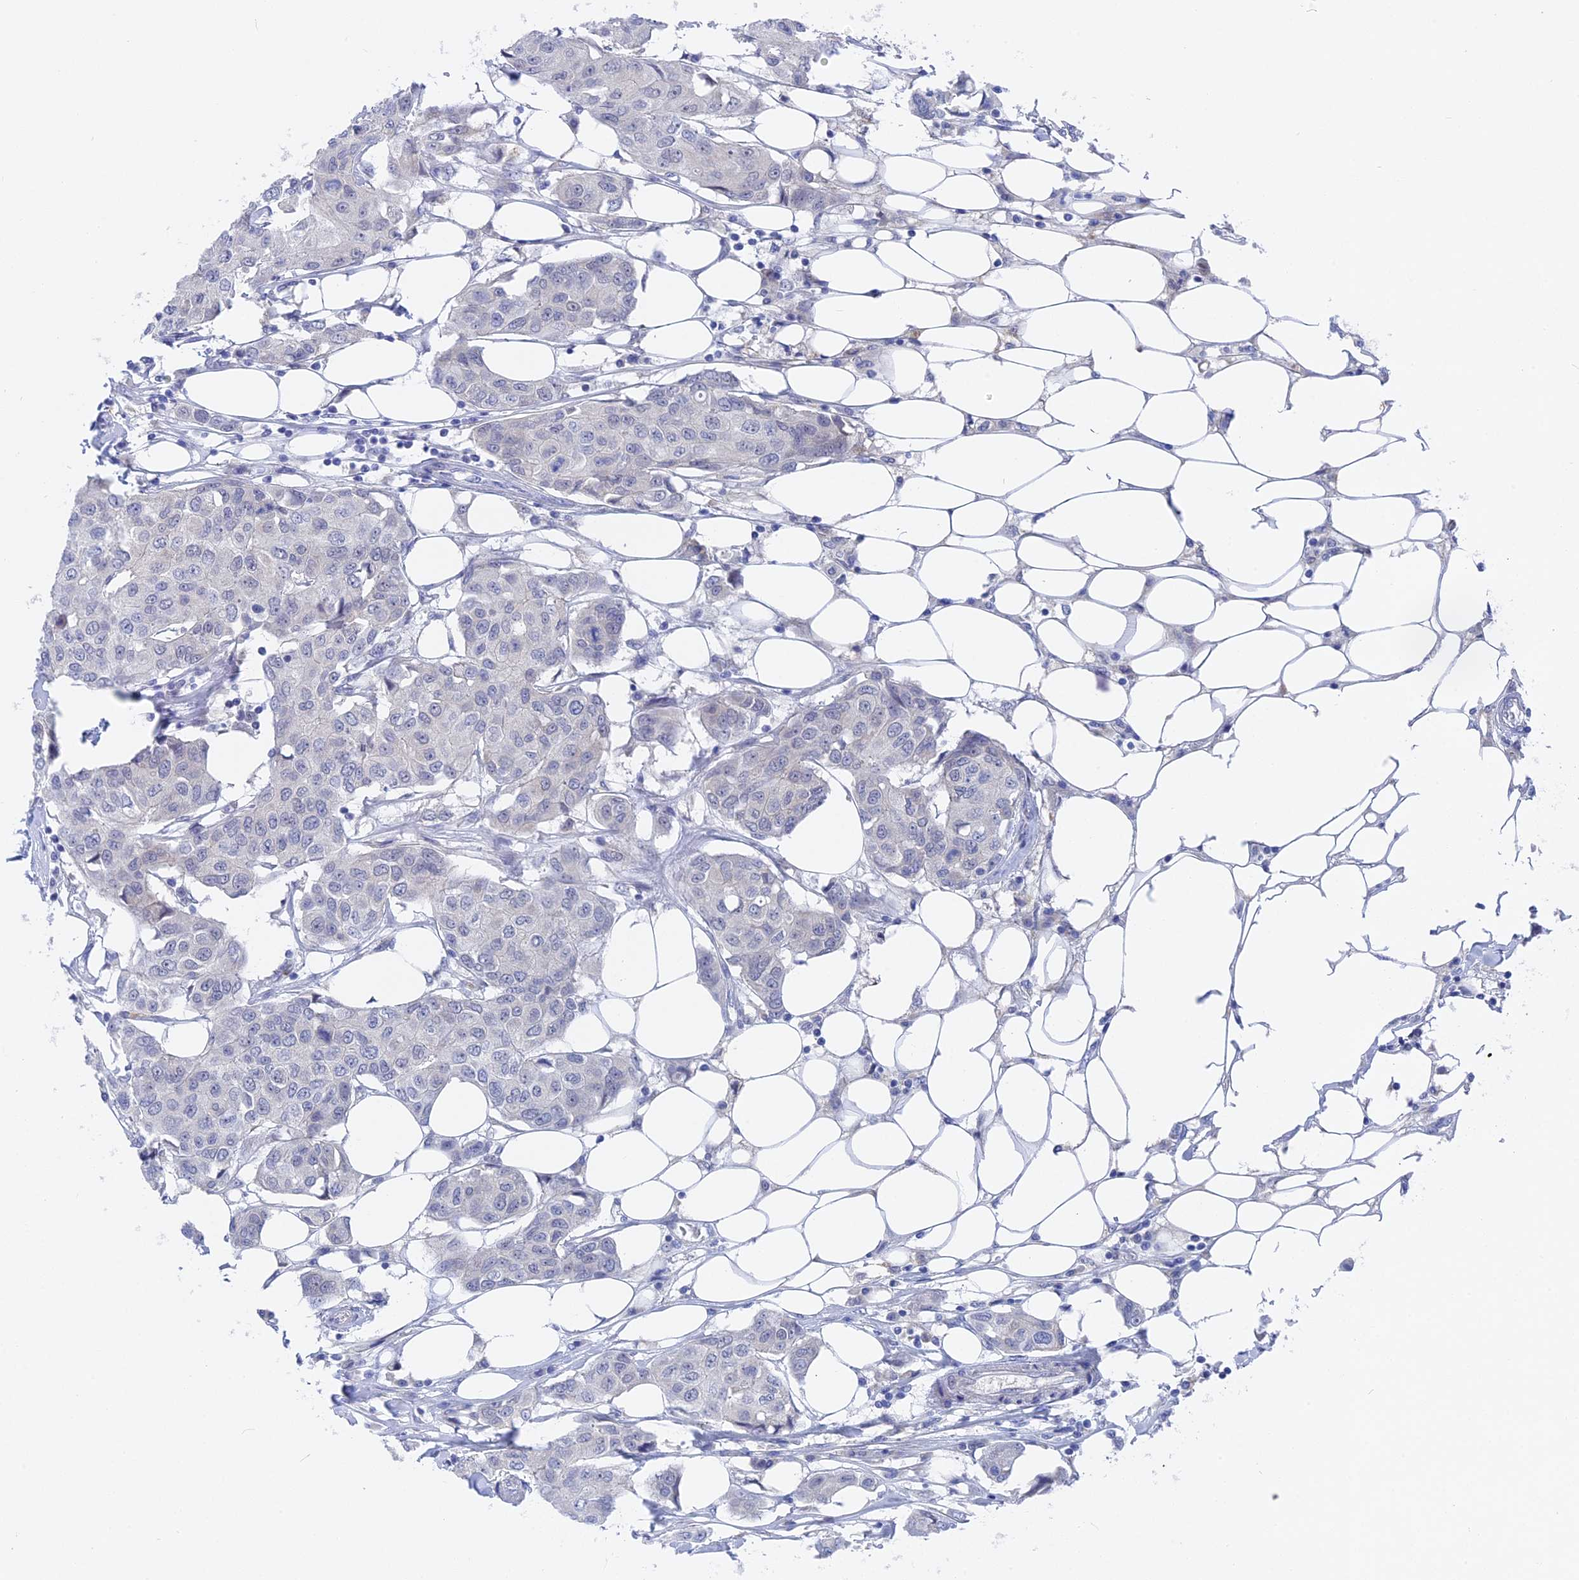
{"staining": {"intensity": "negative", "quantity": "none", "location": "none"}, "tissue": "breast cancer", "cell_type": "Tumor cells", "image_type": "cancer", "snomed": [{"axis": "morphology", "description": "Duct carcinoma"}, {"axis": "topography", "description": "Breast"}], "caption": "This photomicrograph is of invasive ductal carcinoma (breast) stained with immunohistochemistry (IHC) to label a protein in brown with the nuclei are counter-stained blue. There is no positivity in tumor cells.", "gene": "DACT3", "patient": {"sex": "female", "age": 80}}